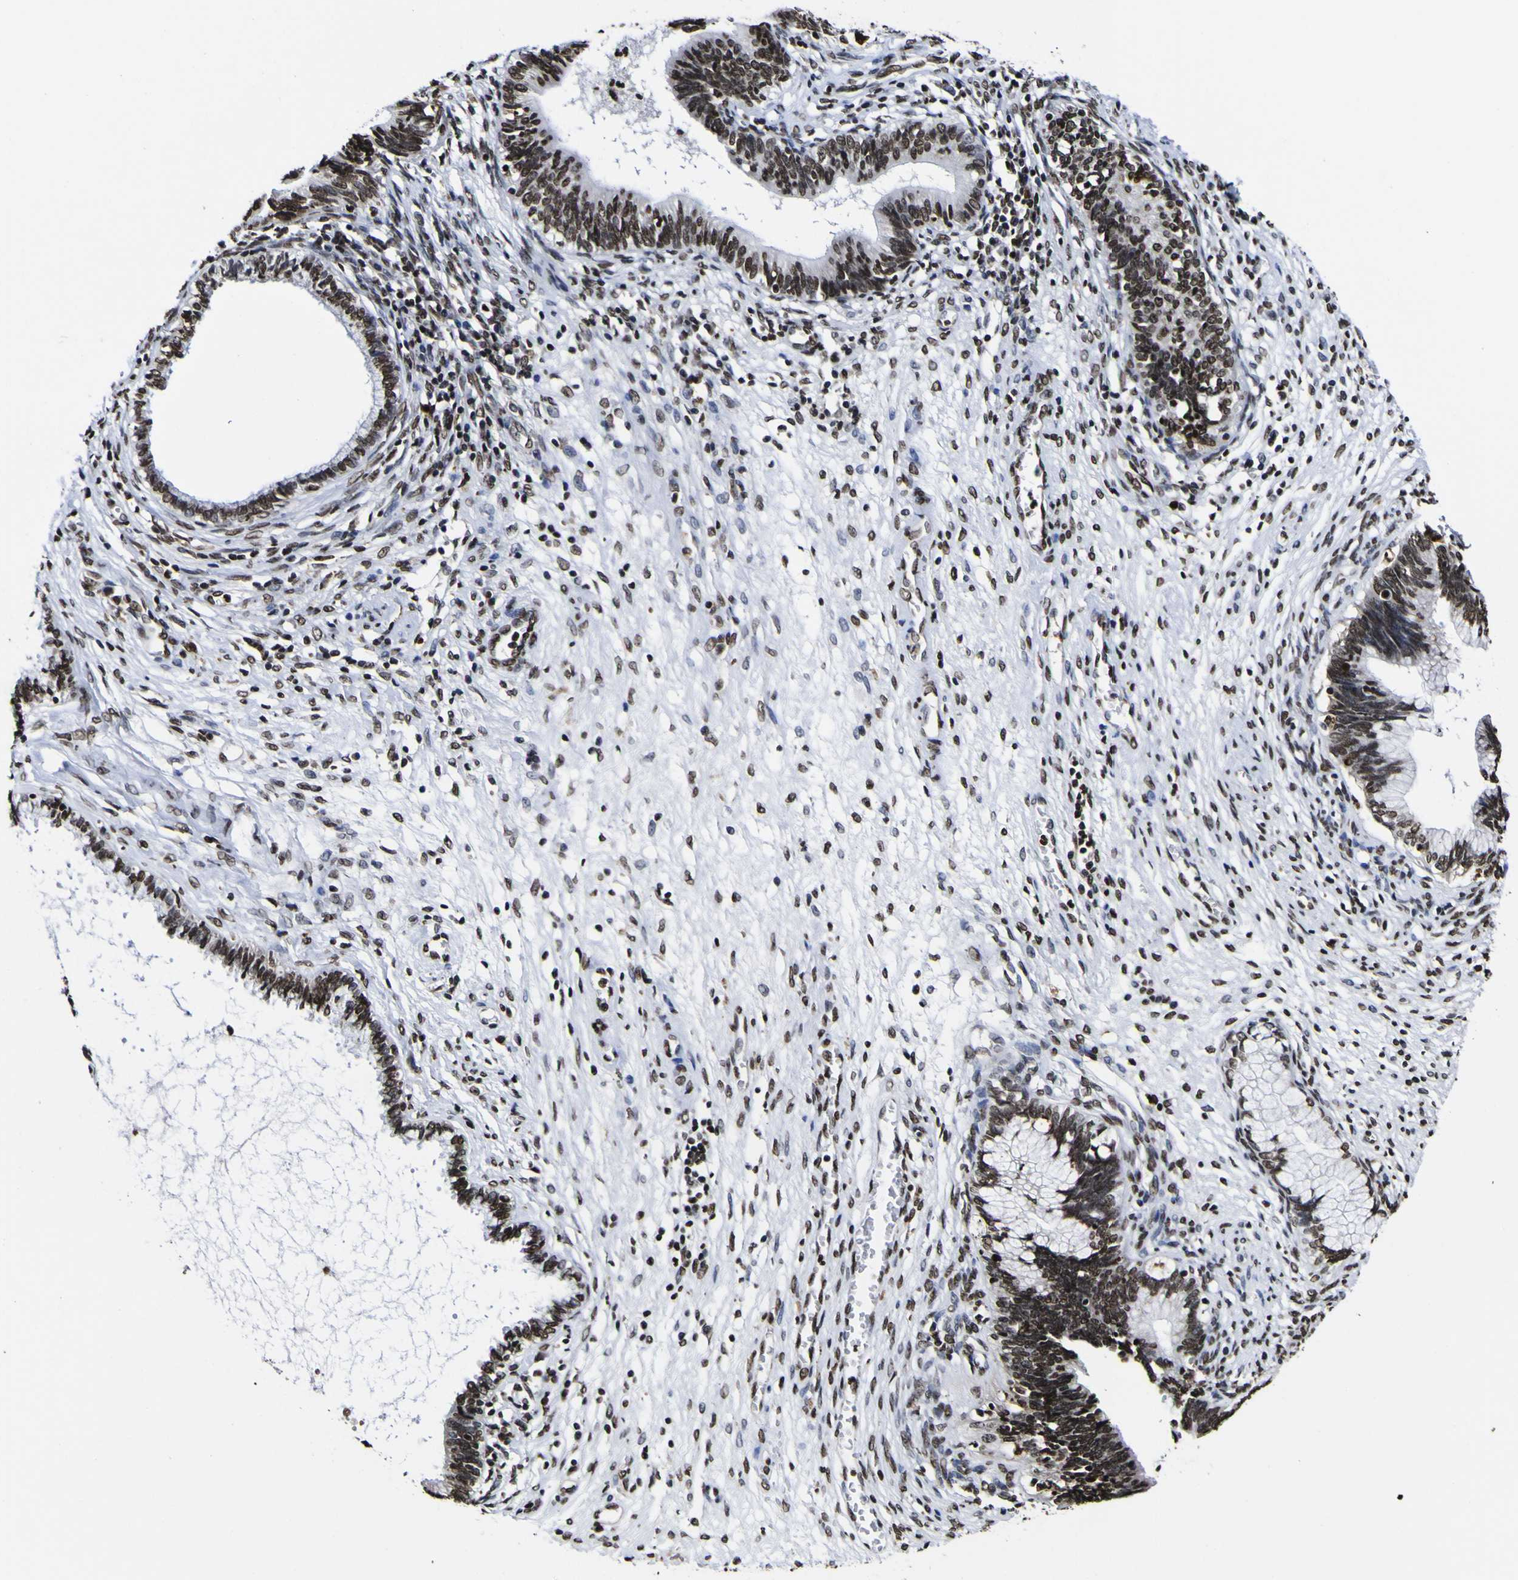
{"staining": {"intensity": "strong", "quantity": ">75%", "location": "nuclear"}, "tissue": "cervical cancer", "cell_type": "Tumor cells", "image_type": "cancer", "snomed": [{"axis": "morphology", "description": "Adenocarcinoma, NOS"}, {"axis": "topography", "description": "Cervix"}], "caption": "Tumor cells reveal high levels of strong nuclear staining in about >75% of cells in human adenocarcinoma (cervical).", "gene": "PIAS1", "patient": {"sex": "female", "age": 44}}